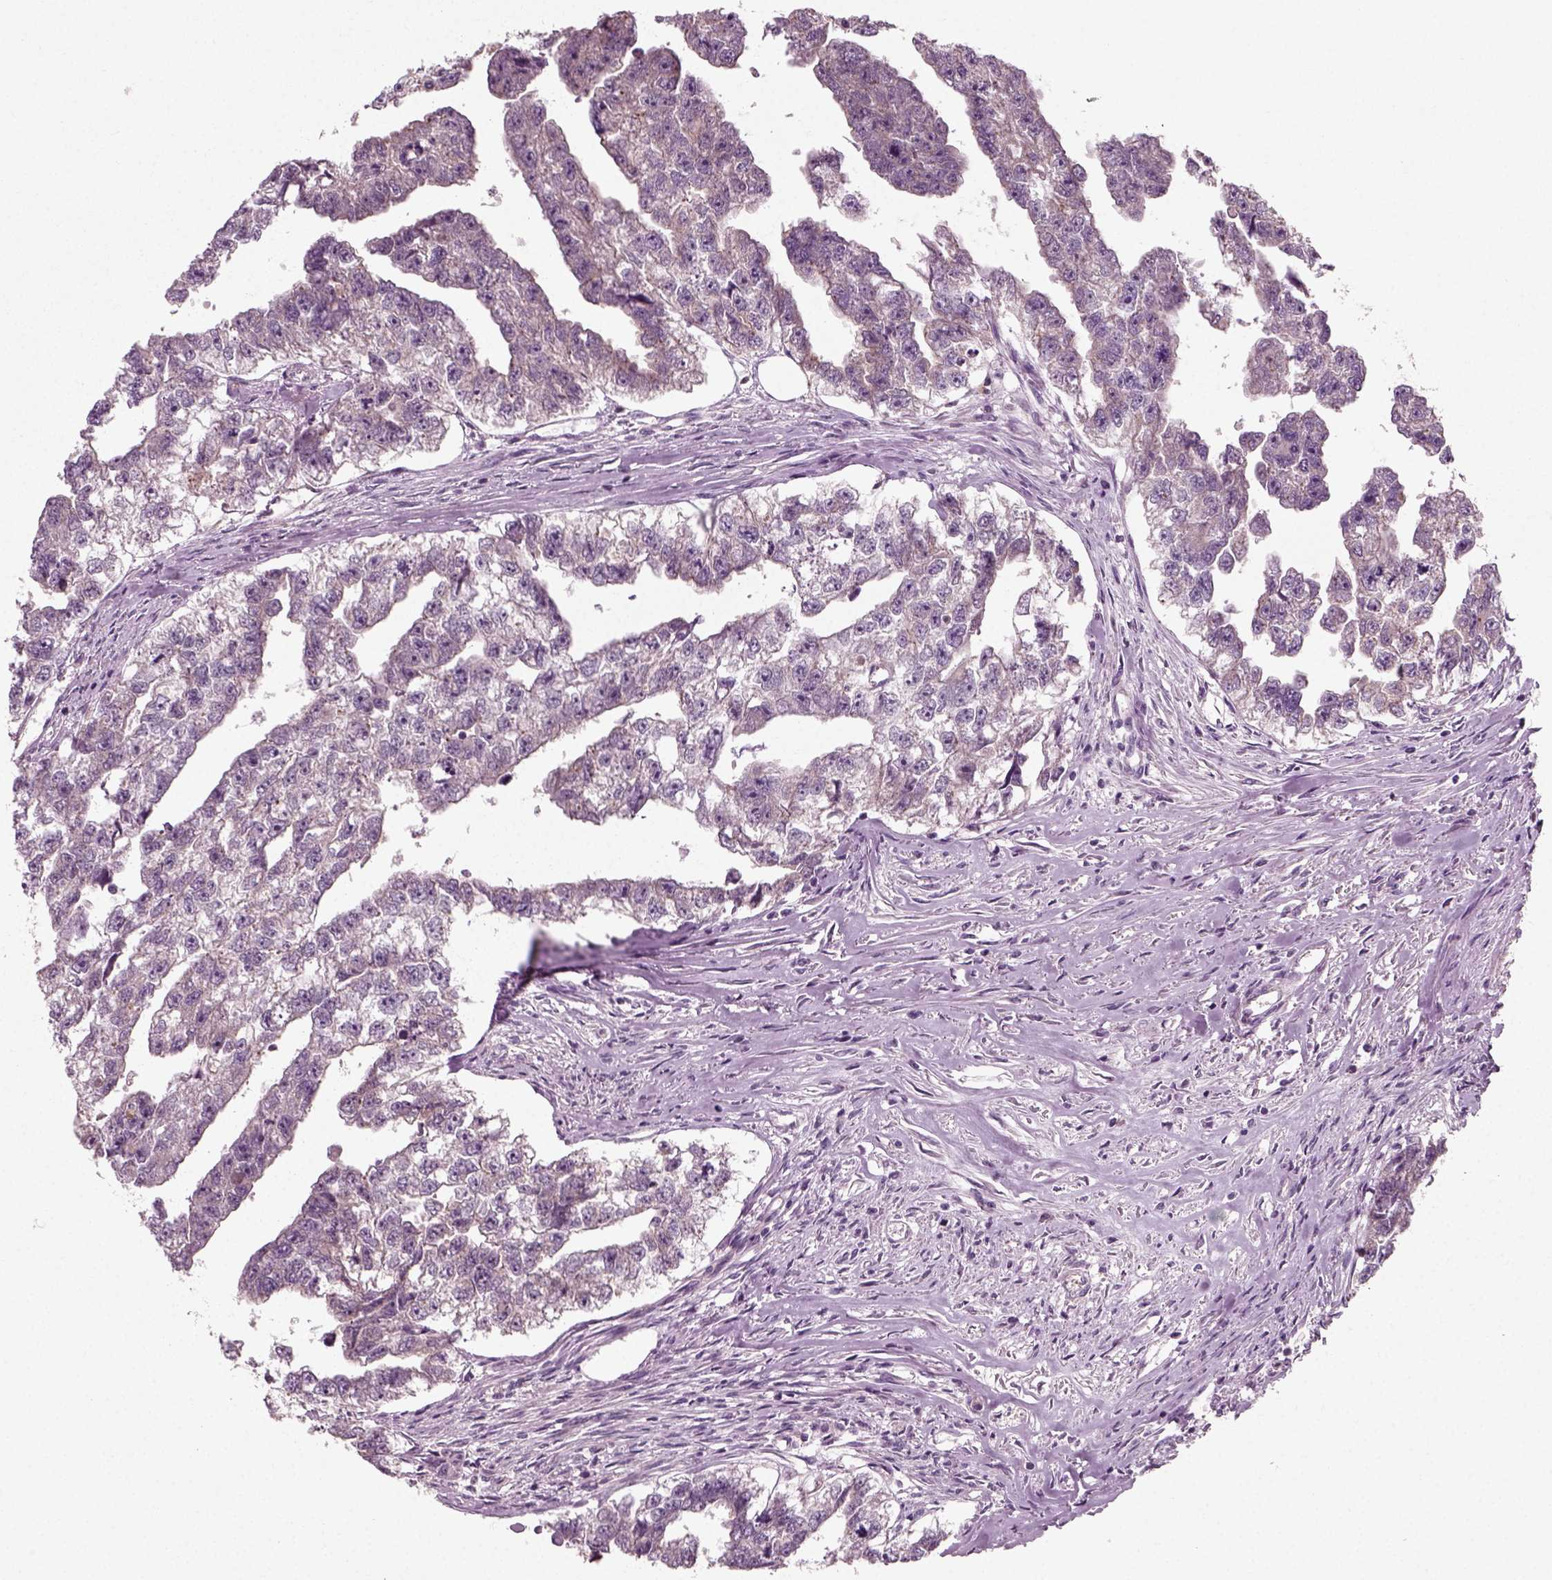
{"staining": {"intensity": "weak", "quantity": "<25%", "location": "cytoplasmic/membranous"}, "tissue": "testis cancer", "cell_type": "Tumor cells", "image_type": "cancer", "snomed": [{"axis": "morphology", "description": "Carcinoma, Embryonal, NOS"}, {"axis": "morphology", "description": "Teratoma, malignant, NOS"}, {"axis": "topography", "description": "Testis"}], "caption": "Embryonal carcinoma (testis) stained for a protein using immunohistochemistry displays no positivity tumor cells.", "gene": "RND2", "patient": {"sex": "male", "age": 44}}